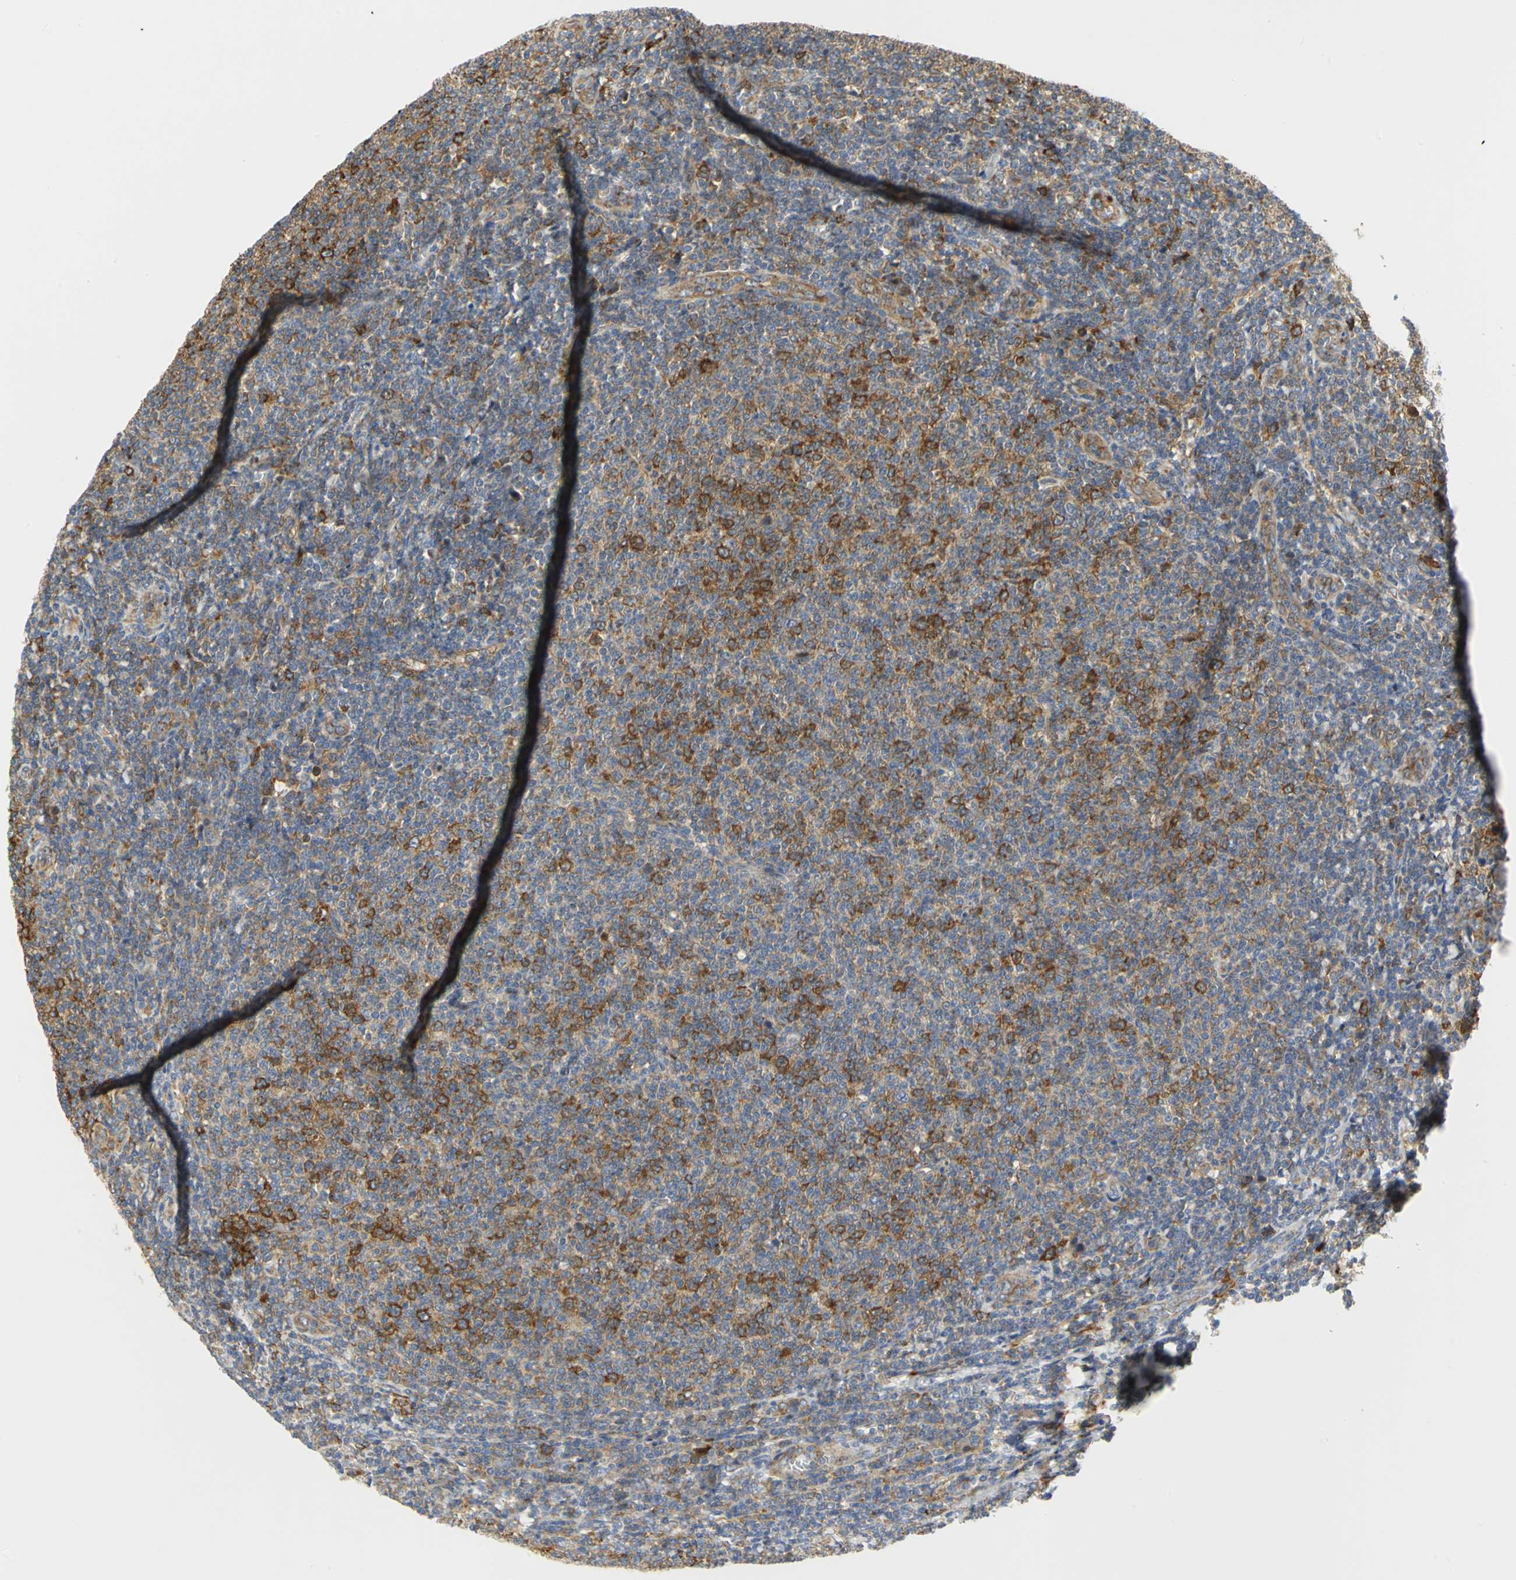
{"staining": {"intensity": "moderate", "quantity": ">75%", "location": "cytoplasmic/membranous"}, "tissue": "lymphoma", "cell_type": "Tumor cells", "image_type": "cancer", "snomed": [{"axis": "morphology", "description": "Malignant lymphoma, non-Hodgkin's type, Low grade"}, {"axis": "topography", "description": "Lymph node"}], "caption": "A micrograph of lymphoma stained for a protein demonstrates moderate cytoplasmic/membranous brown staining in tumor cells. The staining was performed using DAB, with brown indicating positive protein expression. Nuclei are stained blue with hematoxylin.", "gene": "YBX1", "patient": {"sex": "male", "age": 66}}